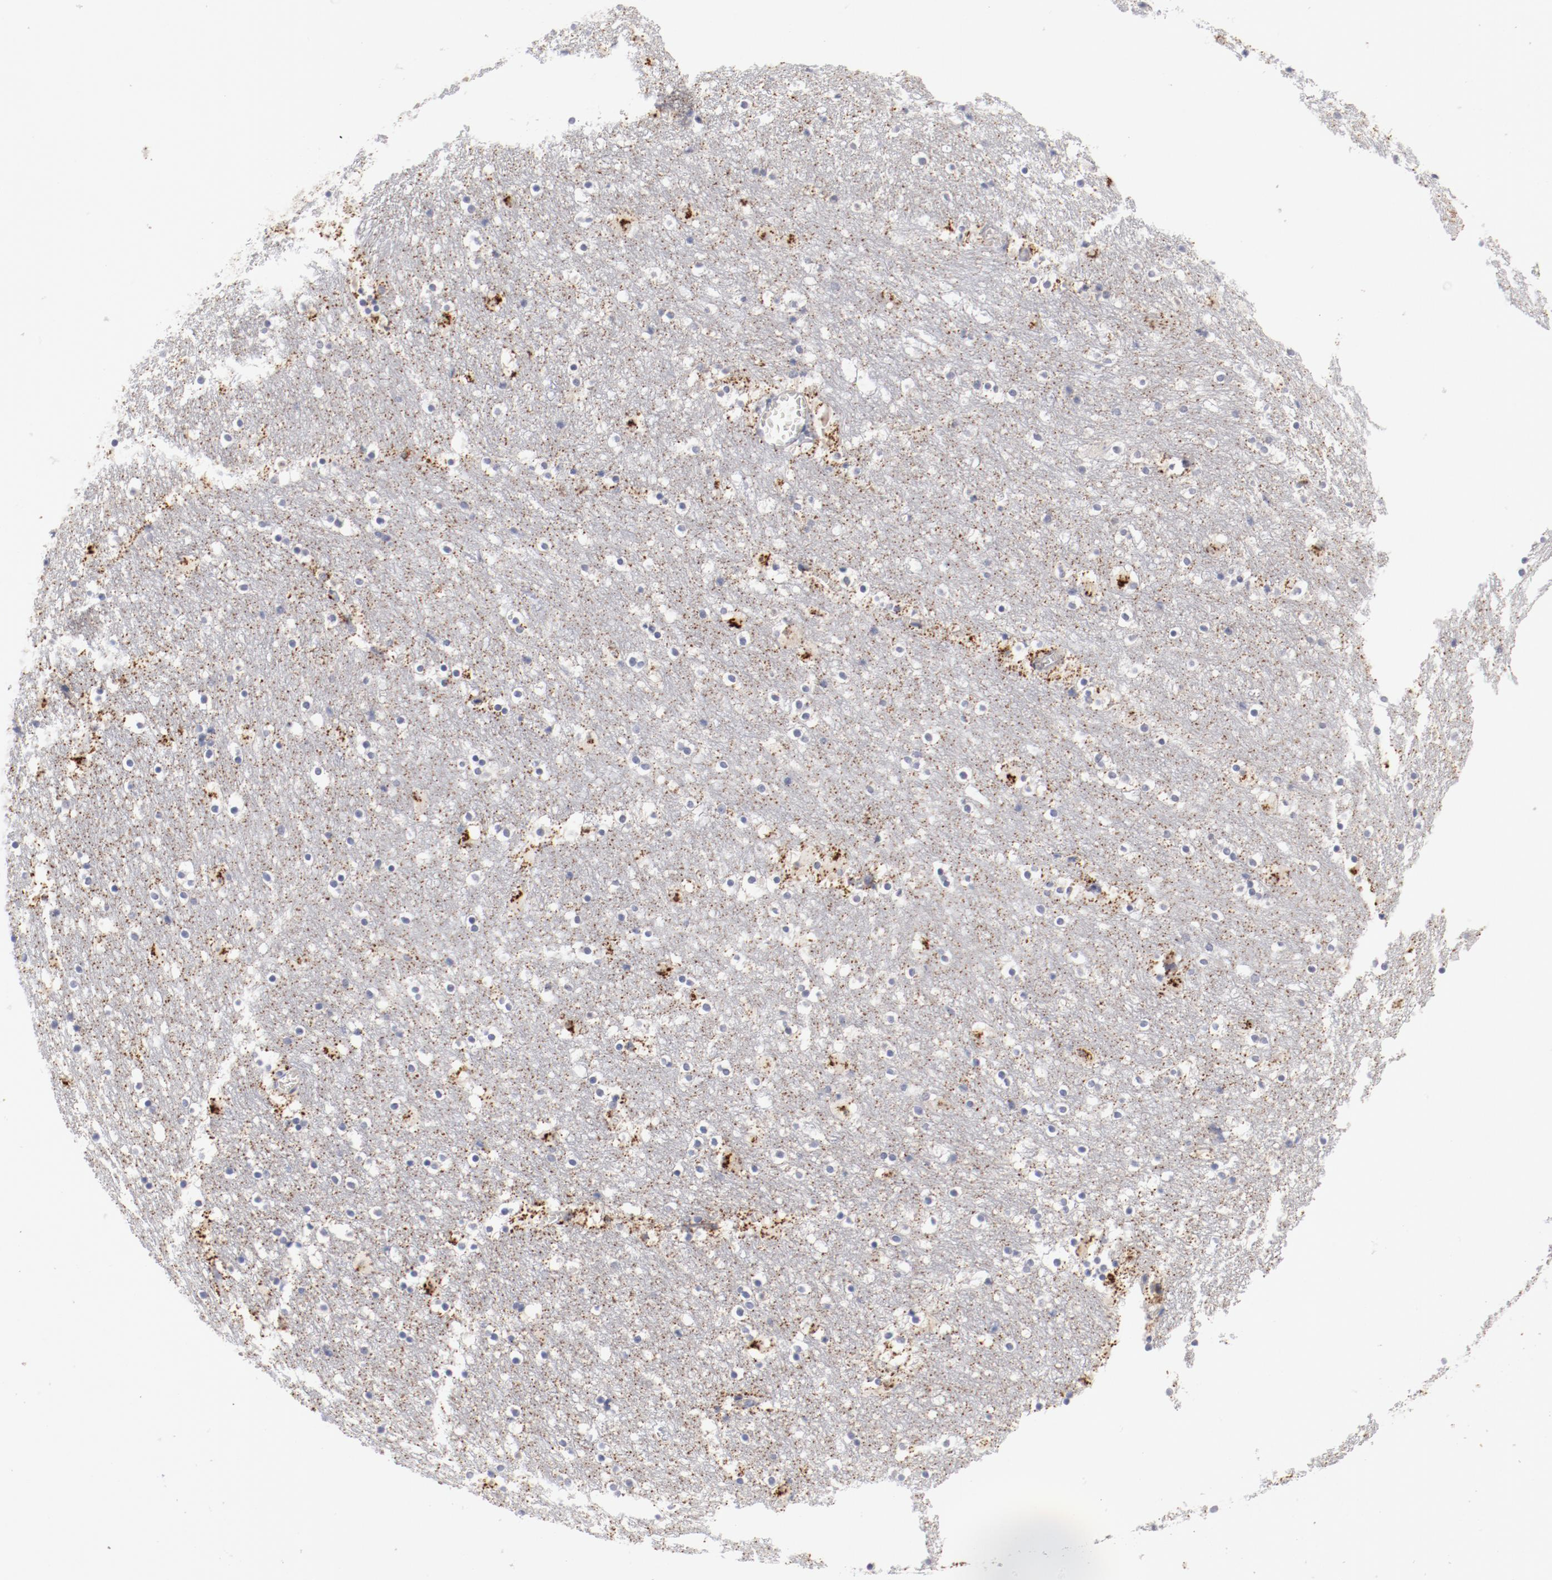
{"staining": {"intensity": "negative", "quantity": "none", "location": "none"}, "tissue": "caudate", "cell_type": "Glial cells", "image_type": "normal", "snomed": [{"axis": "morphology", "description": "Normal tissue, NOS"}, {"axis": "topography", "description": "Lateral ventricle wall"}], "caption": "Caudate was stained to show a protein in brown. There is no significant staining in glial cells. (Immunohistochemistry (ihc), brightfield microscopy, high magnification).", "gene": "SH3BGR", "patient": {"sex": "male", "age": 45}}